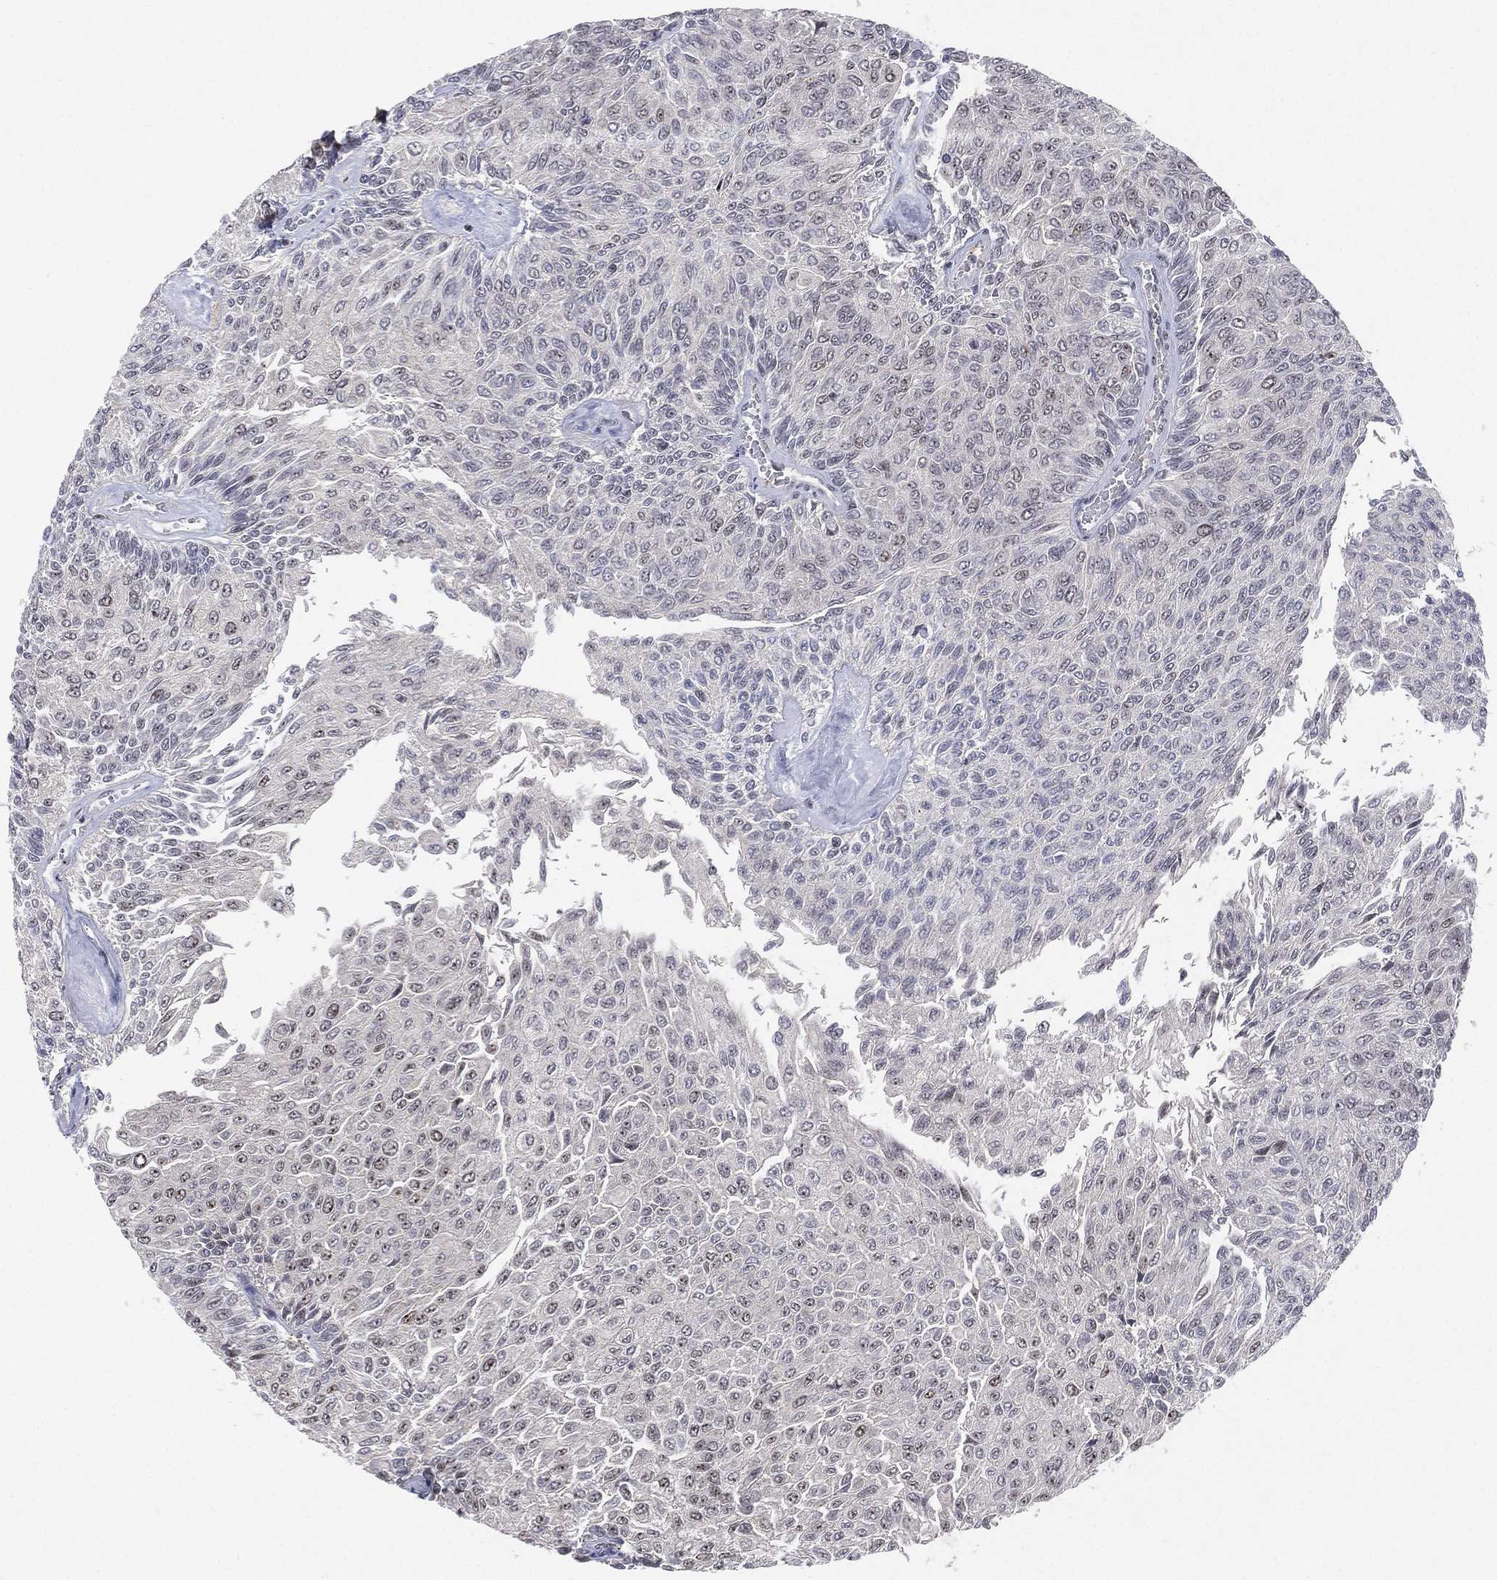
{"staining": {"intensity": "weak", "quantity": "<25%", "location": "nuclear"}, "tissue": "urothelial cancer", "cell_type": "Tumor cells", "image_type": "cancer", "snomed": [{"axis": "morphology", "description": "Urothelial carcinoma, Low grade"}, {"axis": "topography", "description": "Ureter, NOS"}, {"axis": "topography", "description": "Urinary bladder"}], "caption": "Urothelial cancer was stained to show a protein in brown. There is no significant positivity in tumor cells.", "gene": "DGCR8", "patient": {"sex": "male", "age": 78}}